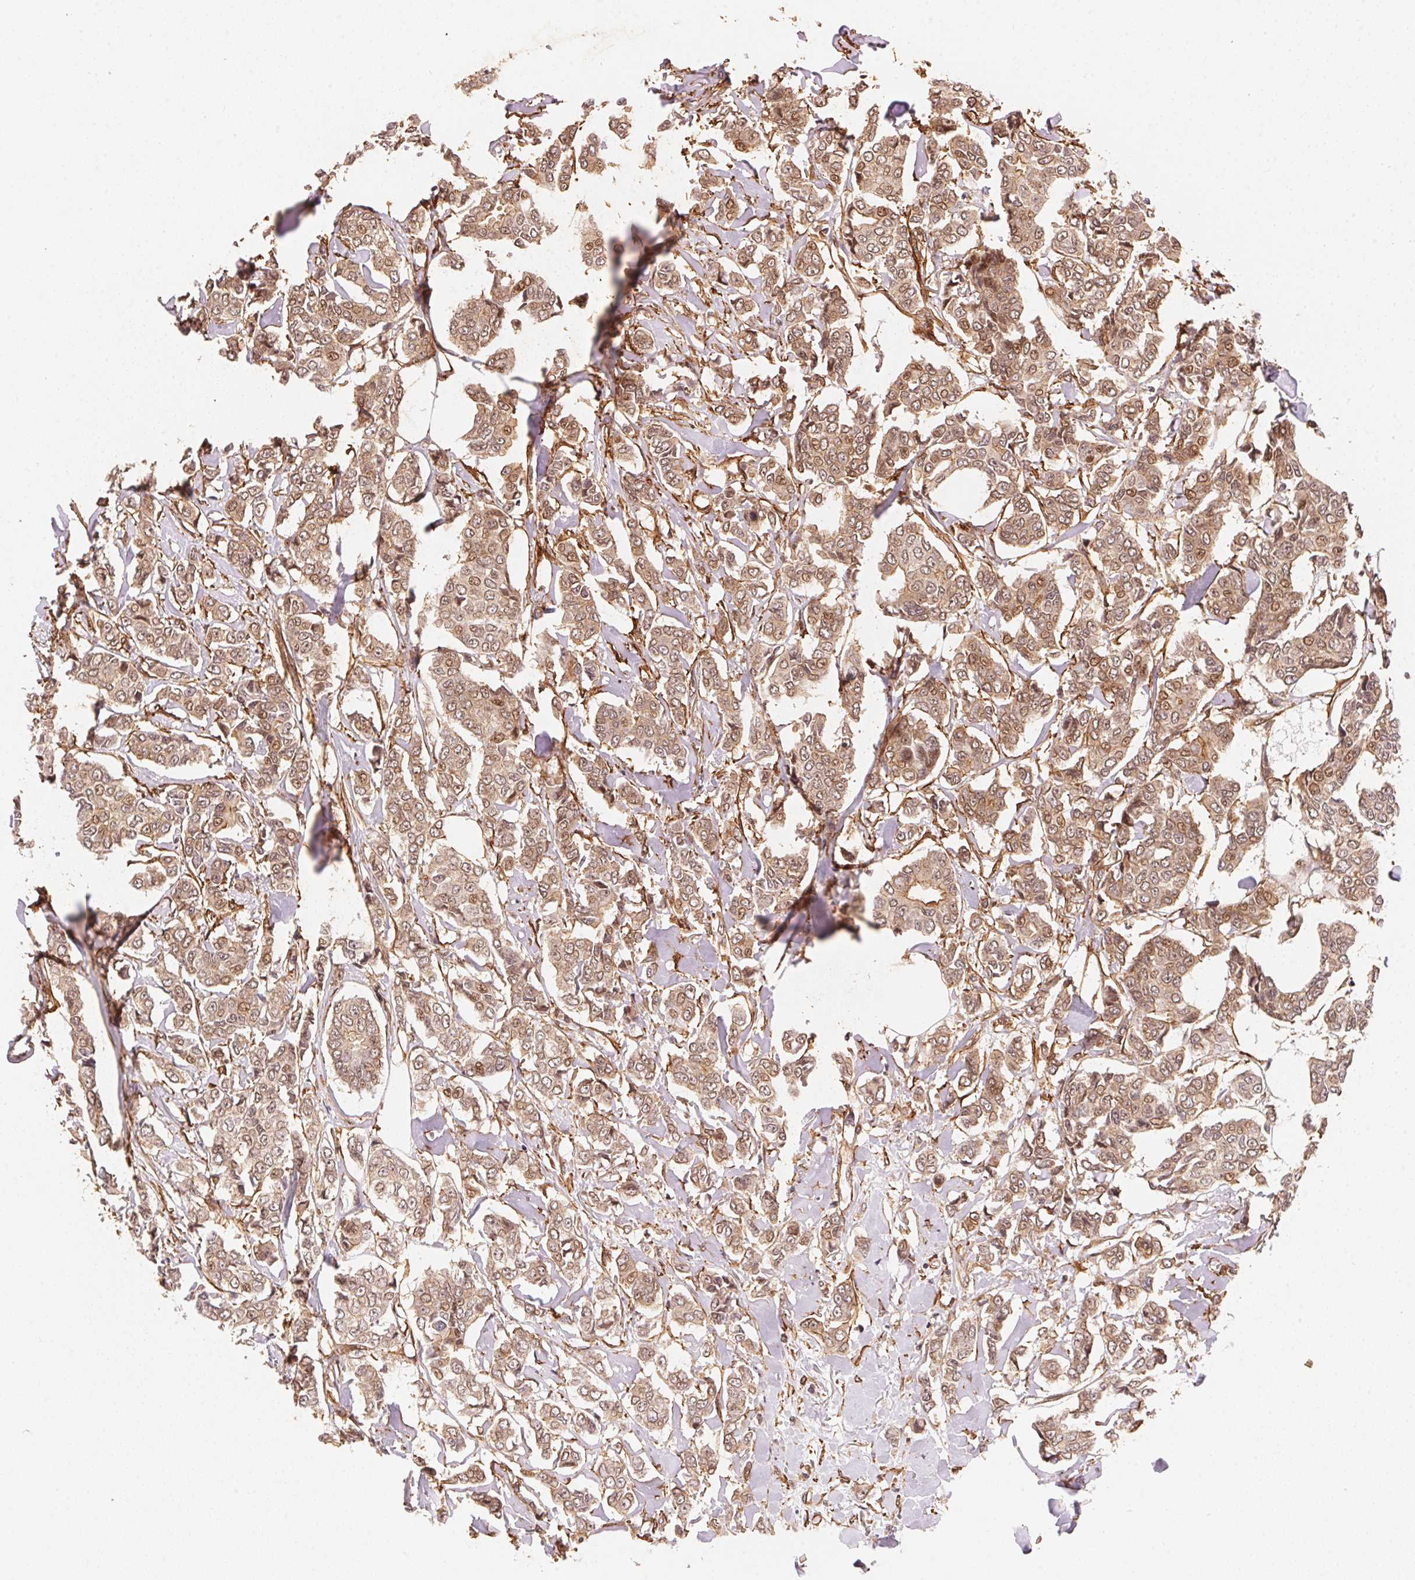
{"staining": {"intensity": "moderate", "quantity": ">75%", "location": "cytoplasmic/membranous,nuclear"}, "tissue": "breast cancer", "cell_type": "Tumor cells", "image_type": "cancer", "snomed": [{"axis": "morphology", "description": "Duct carcinoma"}, {"axis": "topography", "description": "Breast"}], "caption": "Breast intraductal carcinoma stained for a protein exhibits moderate cytoplasmic/membranous and nuclear positivity in tumor cells.", "gene": "TNIP2", "patient": {"sex": "female", "age": 94}}